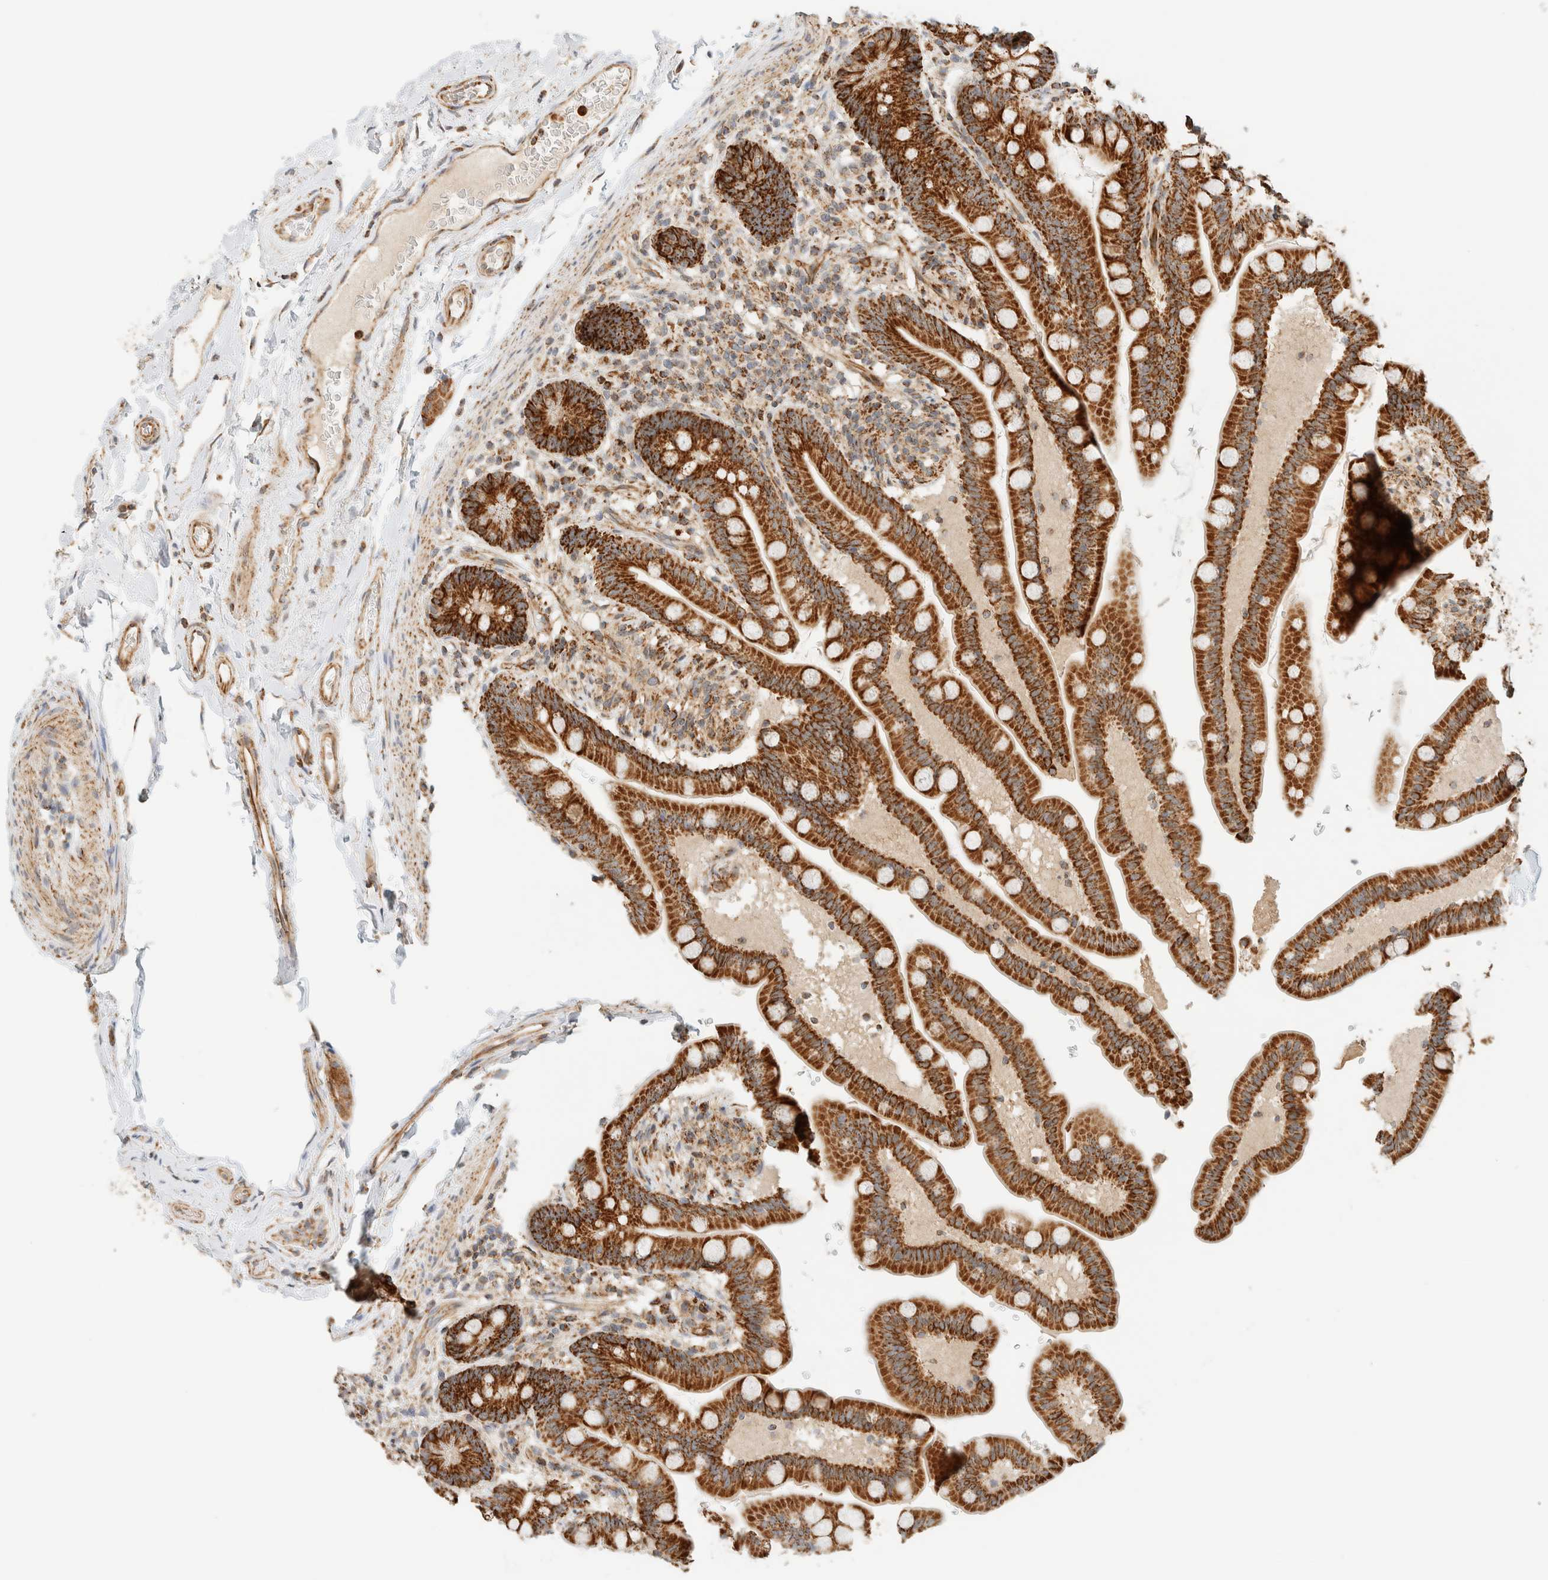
{"staining": {"intensity": "moderate", "quantity": ">75%", "location": "cytoplasmic/membranous"}, "tissue": "colon", "cell_type": "Endothelial cells", "image_type": "normal", "snomed": [{"axis": "morphology", "description": "Normal tissue, NOS"}, {"axis": "topography", "description": "Smooth muscle"}, {"axis": "topography", "description": "Colon"}], "caption": "Colon stained with immunohistochemistry (IHC) reveals moderate cytoplasmic/membranous staining in approximately >75% of endothelial cells.", "gene": "KIFAP3", "patient": {"sex": "male", "age": 73}}